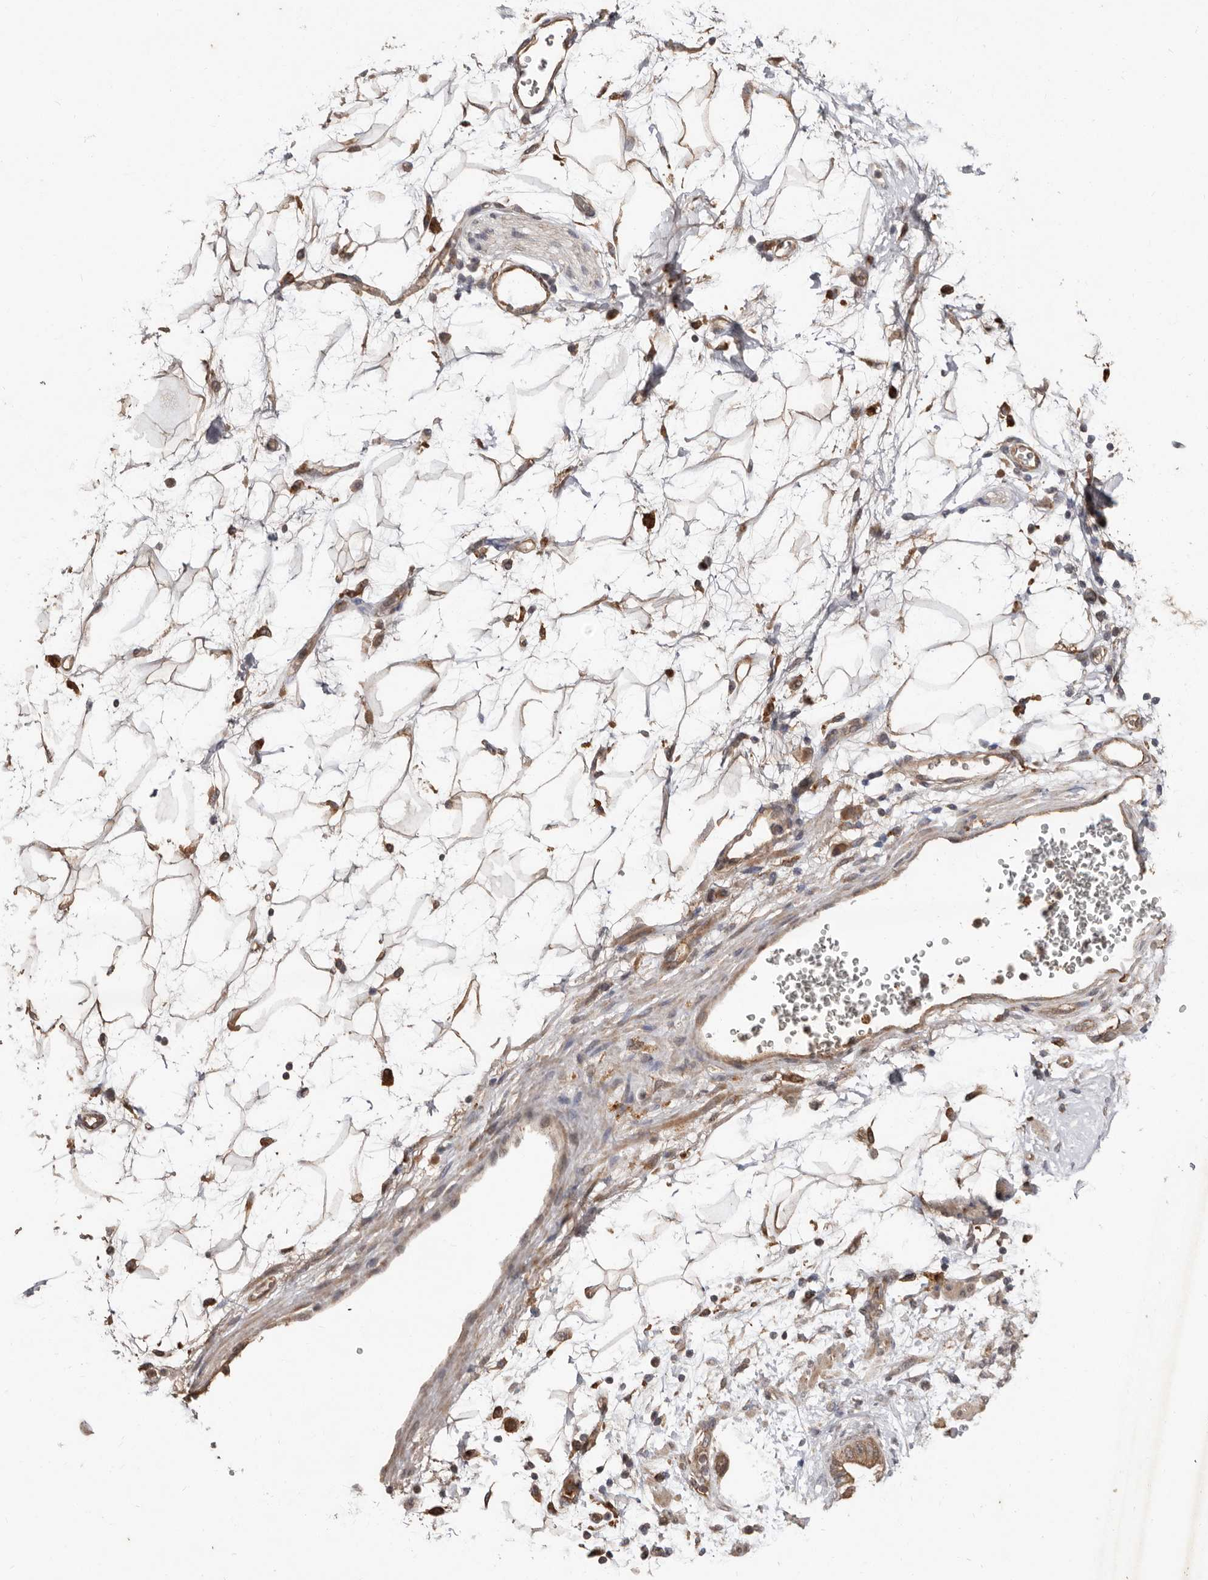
{"staining": {"intensity": "weak", "quantity": ">75%", "location": "cytoplasmic/membranous"}, "tissue": "soft tissue", "cell_type": "Fibroblasts", "image_type": "normal", "snomed": [{"axis": "morphology", "description": "Normal tissue, NOS"}, {"axis": "morphology", "description": "Adenocarcinoma, NOS"}, {"axis": "topography", "description": "Duodenum"}, {"axis": "topography", "description": "Peripheral nerve tissue"}], "caption": "DAB immunohistochemical staining of benign soft tissue shows weak cytoplasmic/membranous protein positivity in approximately >75% of fibroblasts.", "gene": "RSPO2", "patient": {"sex": "female", "age": 60}}